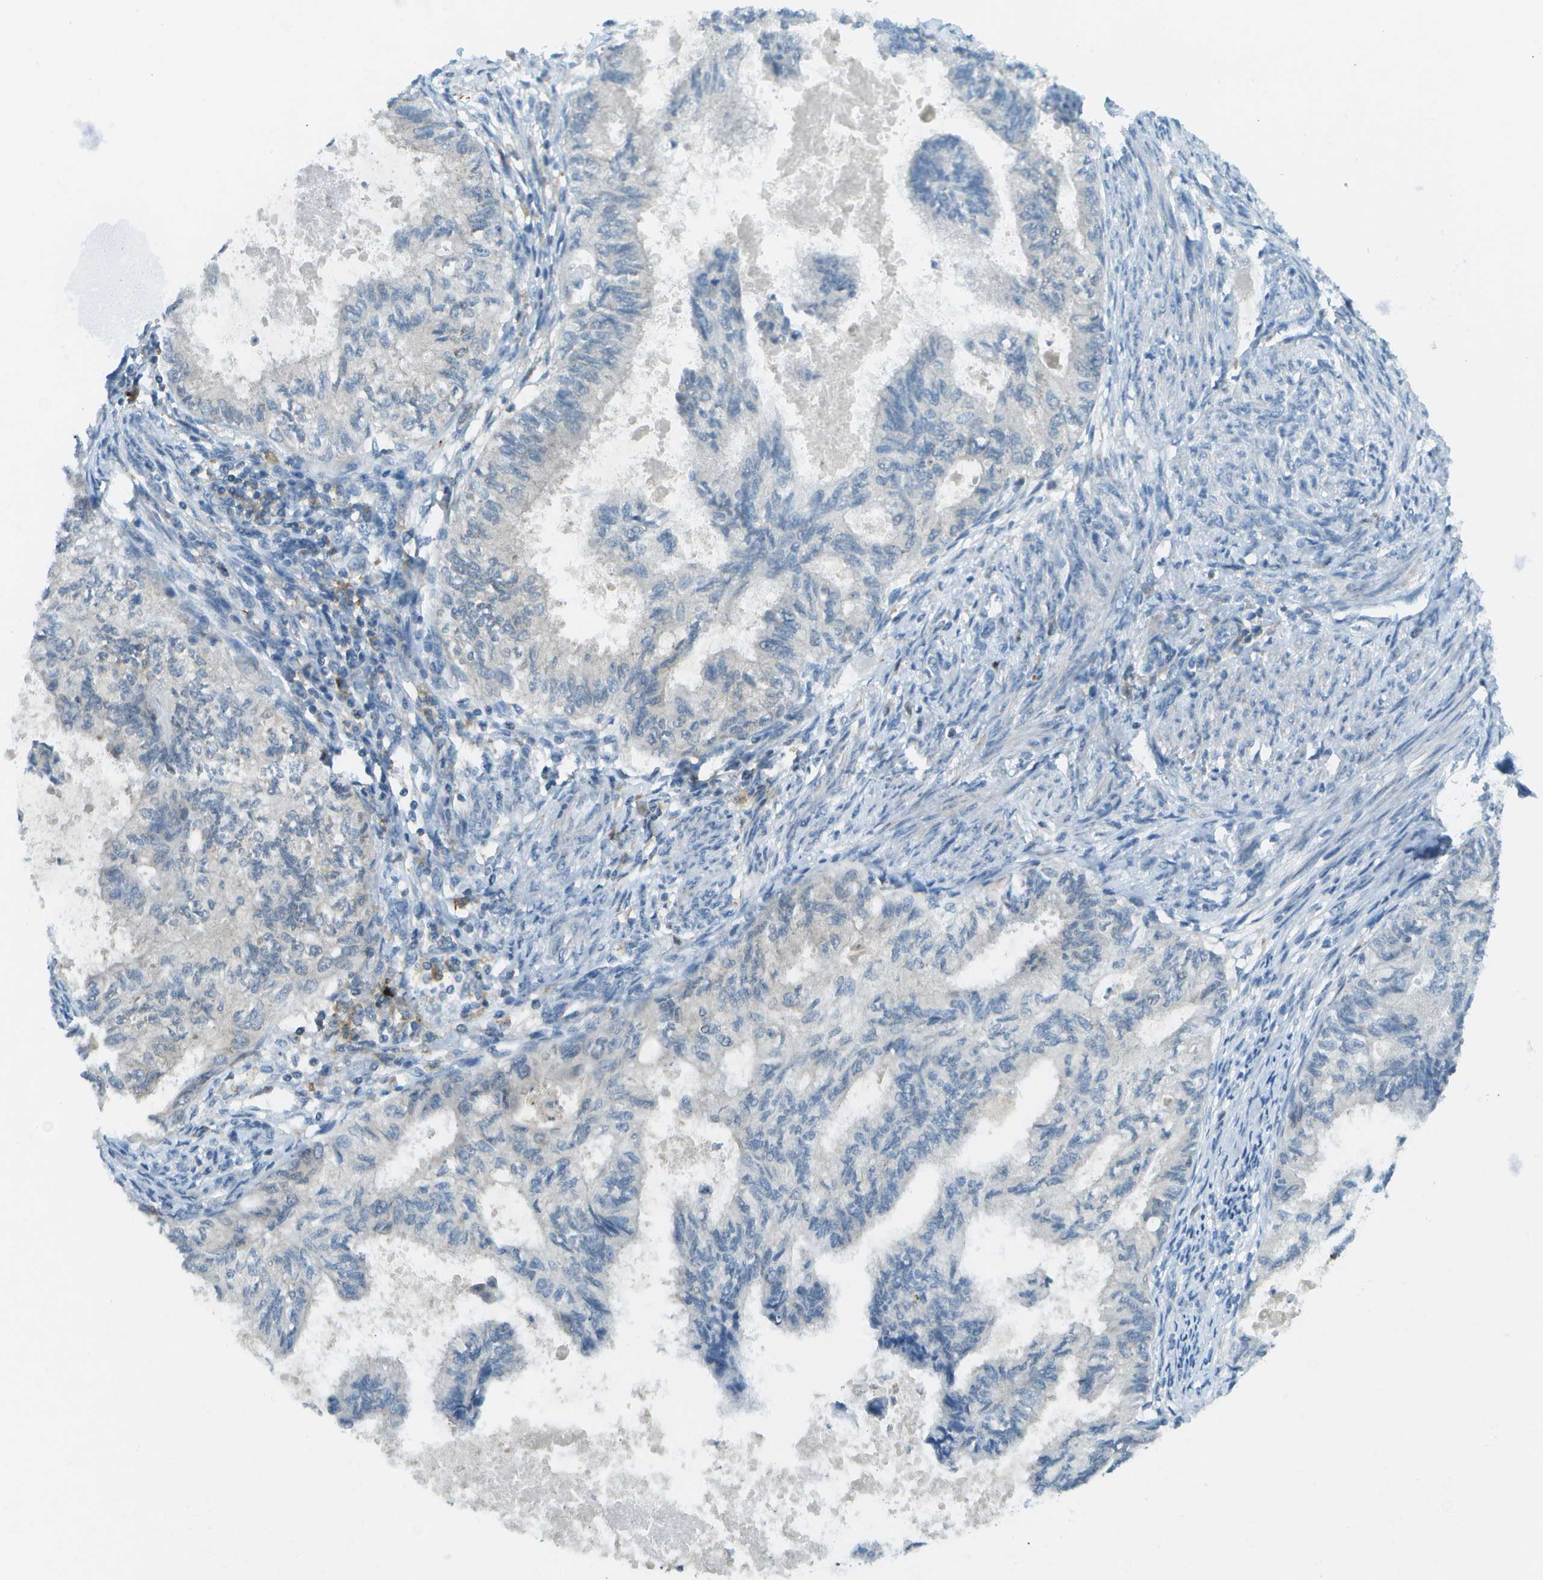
{"staining": {"intensity": "negative", "quantity": "none", "location": "none"}, "tissue": "cervical cancer", "cell_type": "Tumor cells", "image_type": "cancer", "snomed": [{"axis": "morphology", "description": "Normal tissue, NOS"}, {"axis": "morphology", "description": "Adenocarcinoma, NOS"}, {"axis": "topography", "description": "Cervix"}, {"axis": "topography", "description": "Endometrium"}], "caption": "Photomicrograph shows no significant protein positivity in tumor cells of adenocarcinoma (cervical).", "gene": "CDH23", "patient": {"sex": "female", "age": 86}}